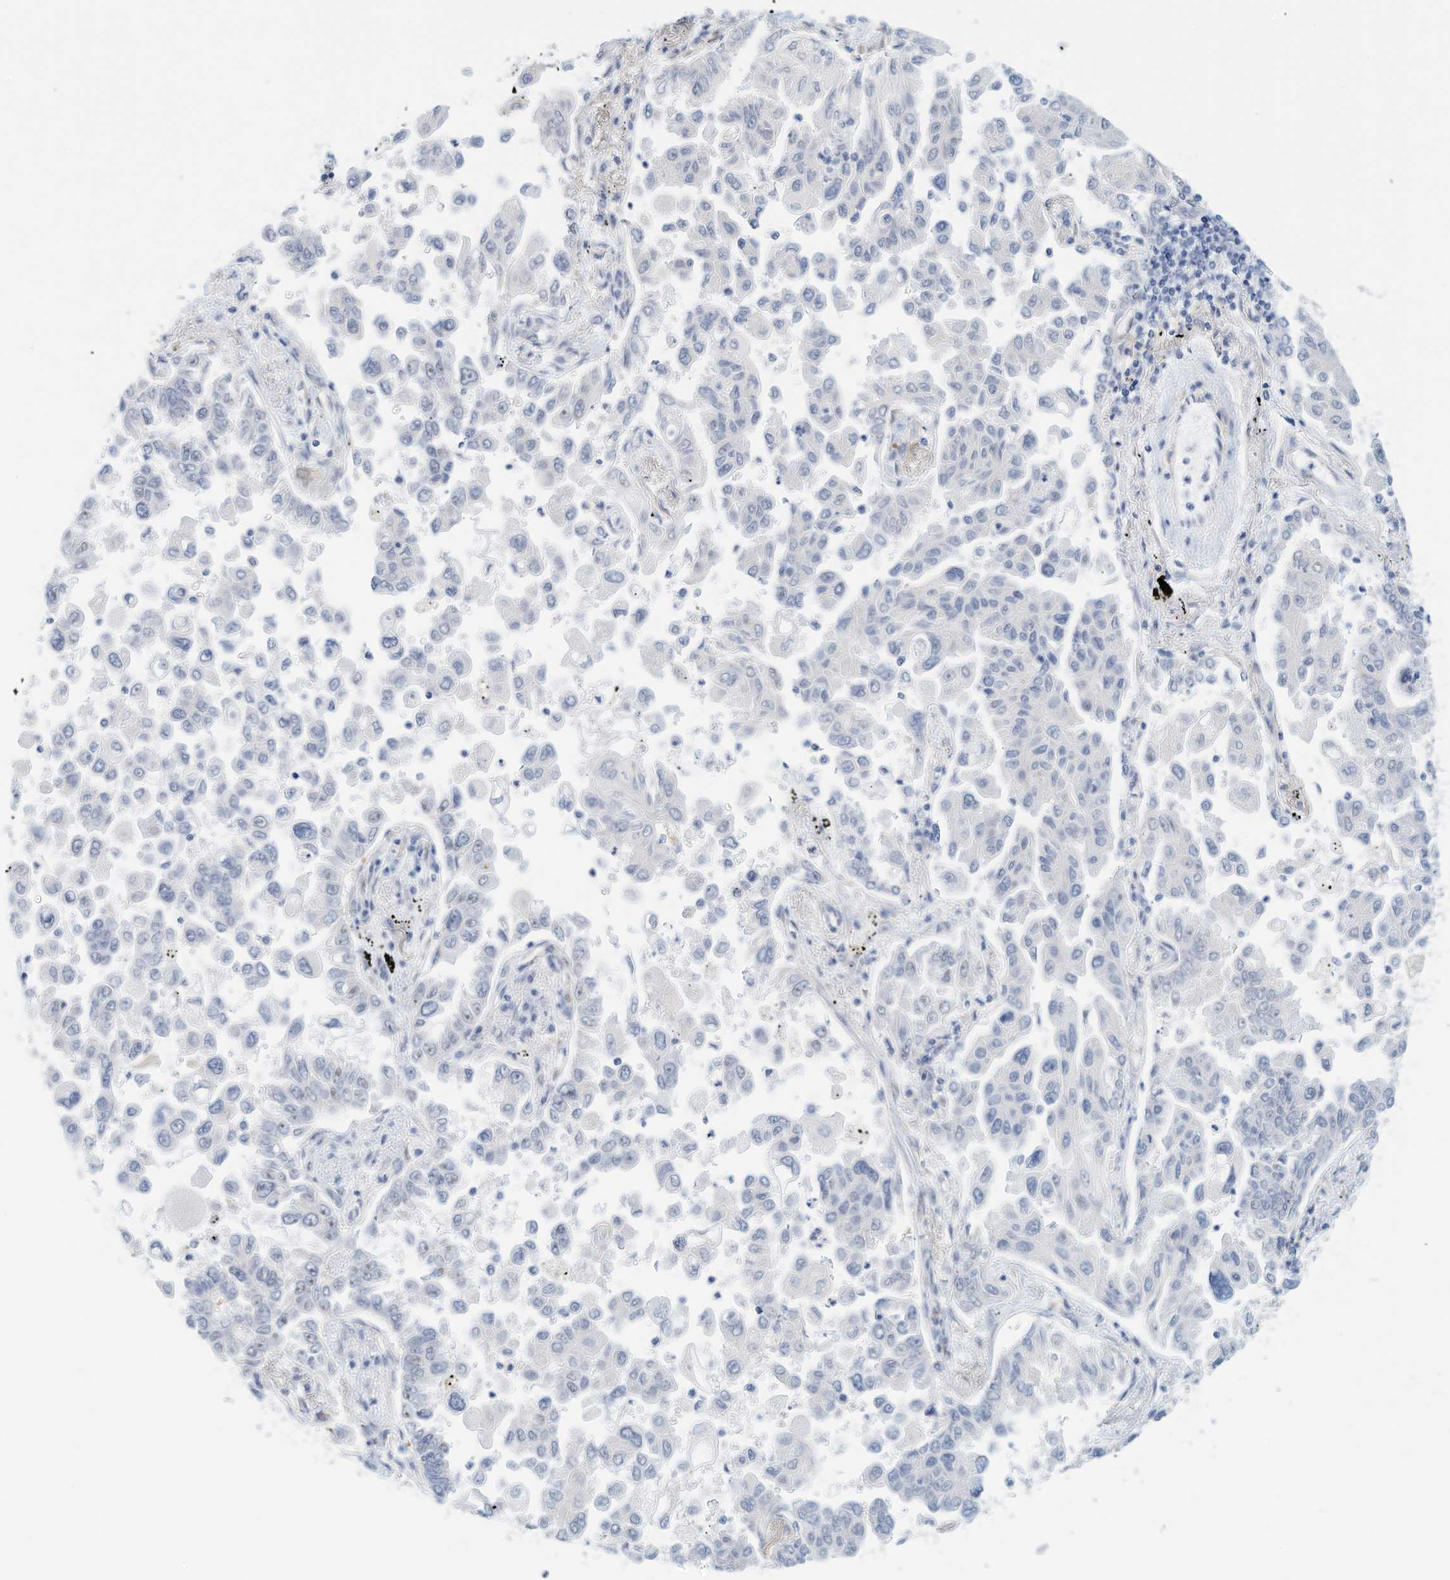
{"staining": {"intensity": "negative", "quantity": "none", "location": "none"}, "tissue": "lung cancer", "cell_type": "Tumor cells", "image_type": "cancer", "snomed": [{"axis": "morphology", "description": "Adenocarcinoma, NOS"}, {"axis": "topography", "description": "Lung"}], "caption": "A micrograph of adenocarcinoma (lung) stained for a protein shows no brown staining in tumor cells.", "gene": "ARHGAP28", "patient": {"sex": "female", "age": 67}}